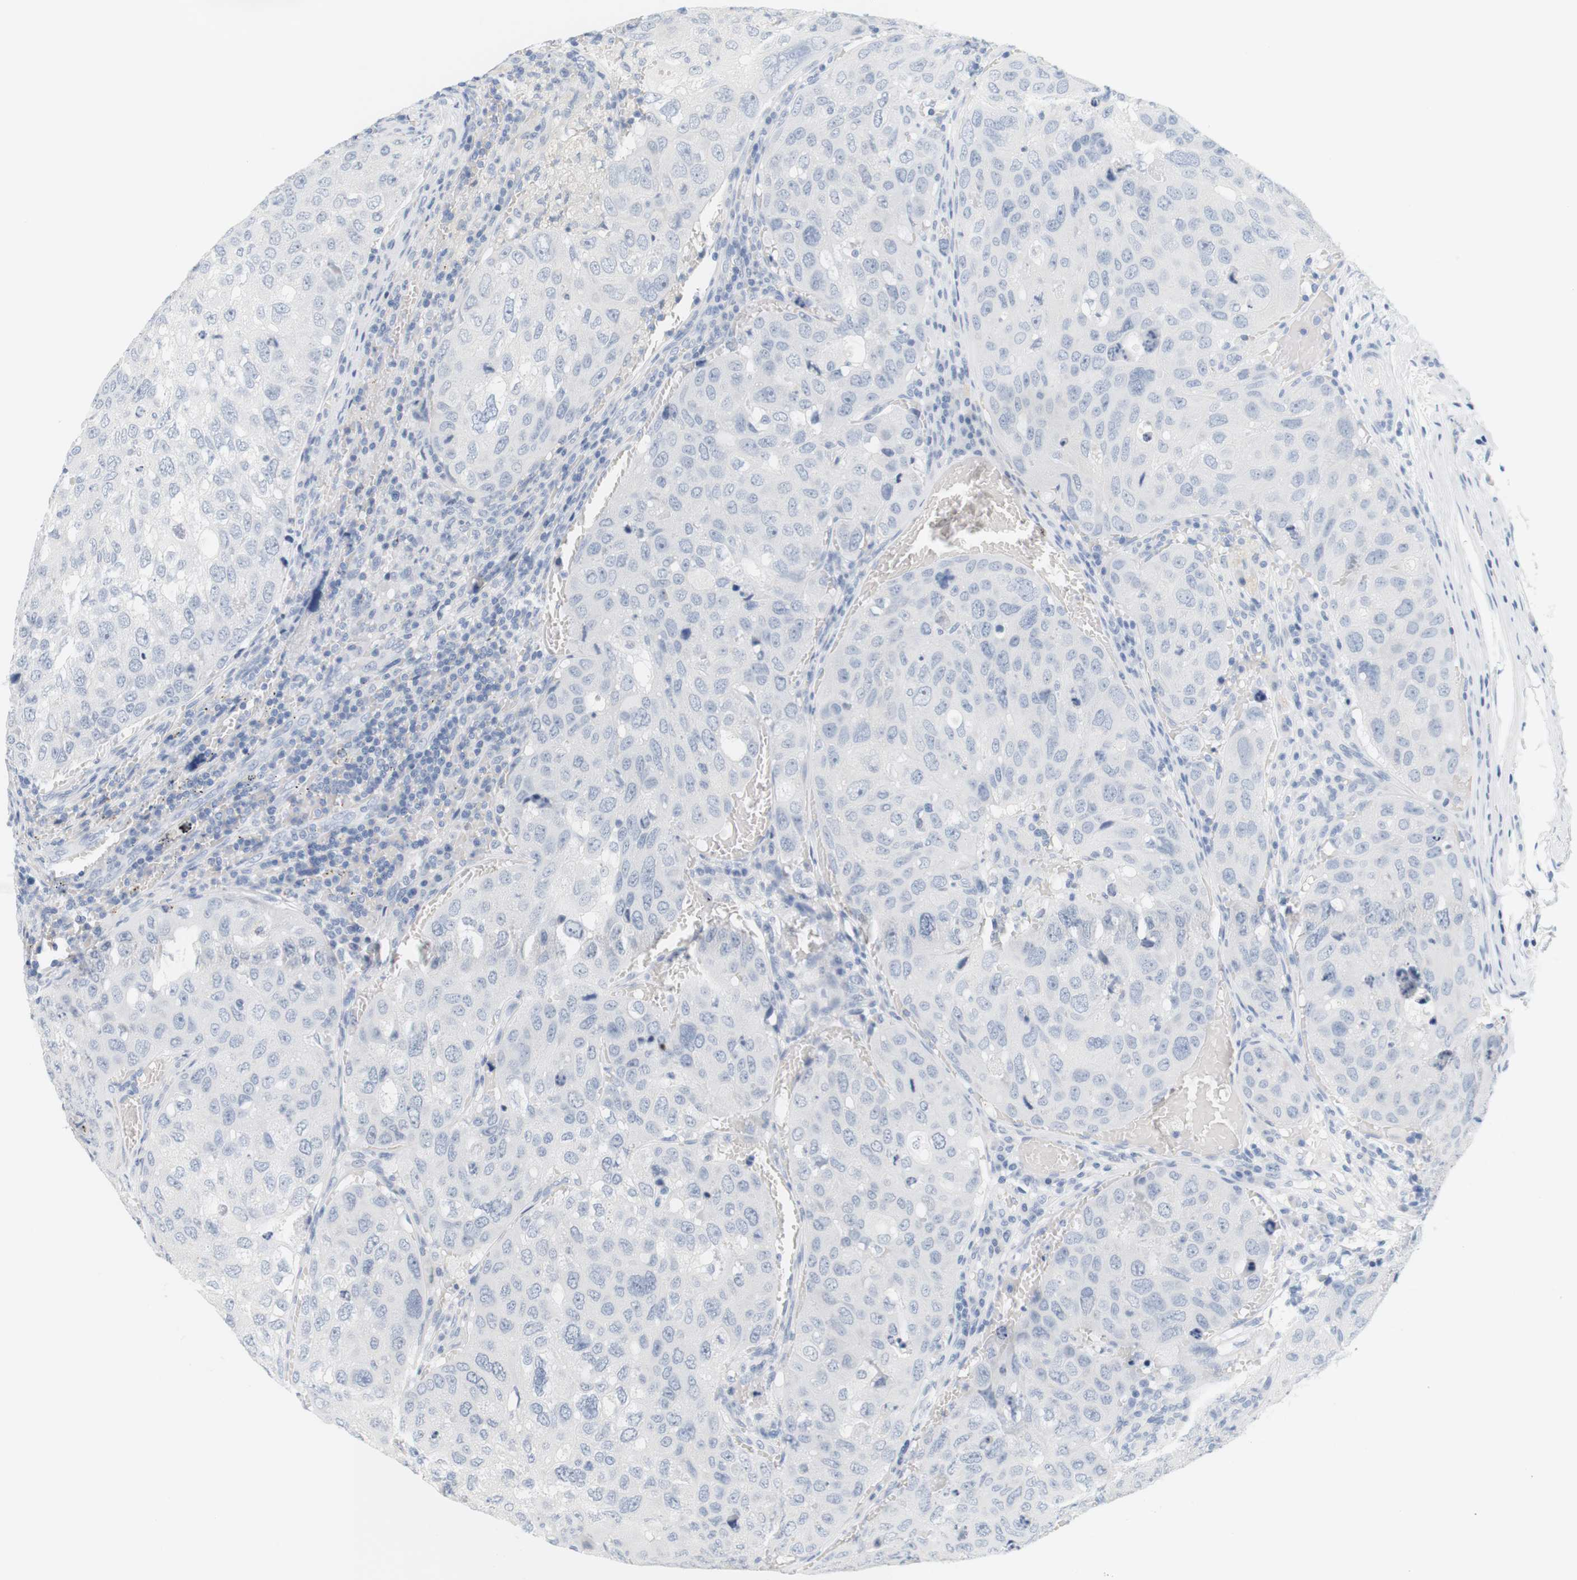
{"staining": {"intensity": "negative", "quantity": "none", "location": "none"}, "tissue": "urothelial cancer", "cell_type": "Tumor cells", "image_type": "cancer", "snomed": [{"axis": "morphology", "description": "Urothelial carcinoma, High grade"}, {"axis": "topography", "description": "Lymph node"}, {"axis": "topography", "description": "Urinary bladder"}], "caption": "An image of high-grade urothelial carcinoma stained for a protein shows no brown staining in tumor cells. (DAB immunohistochemistry (IHC), high magnification).", "gene": "OPRM1", "patient": {"sex": "male", "age": 51}}